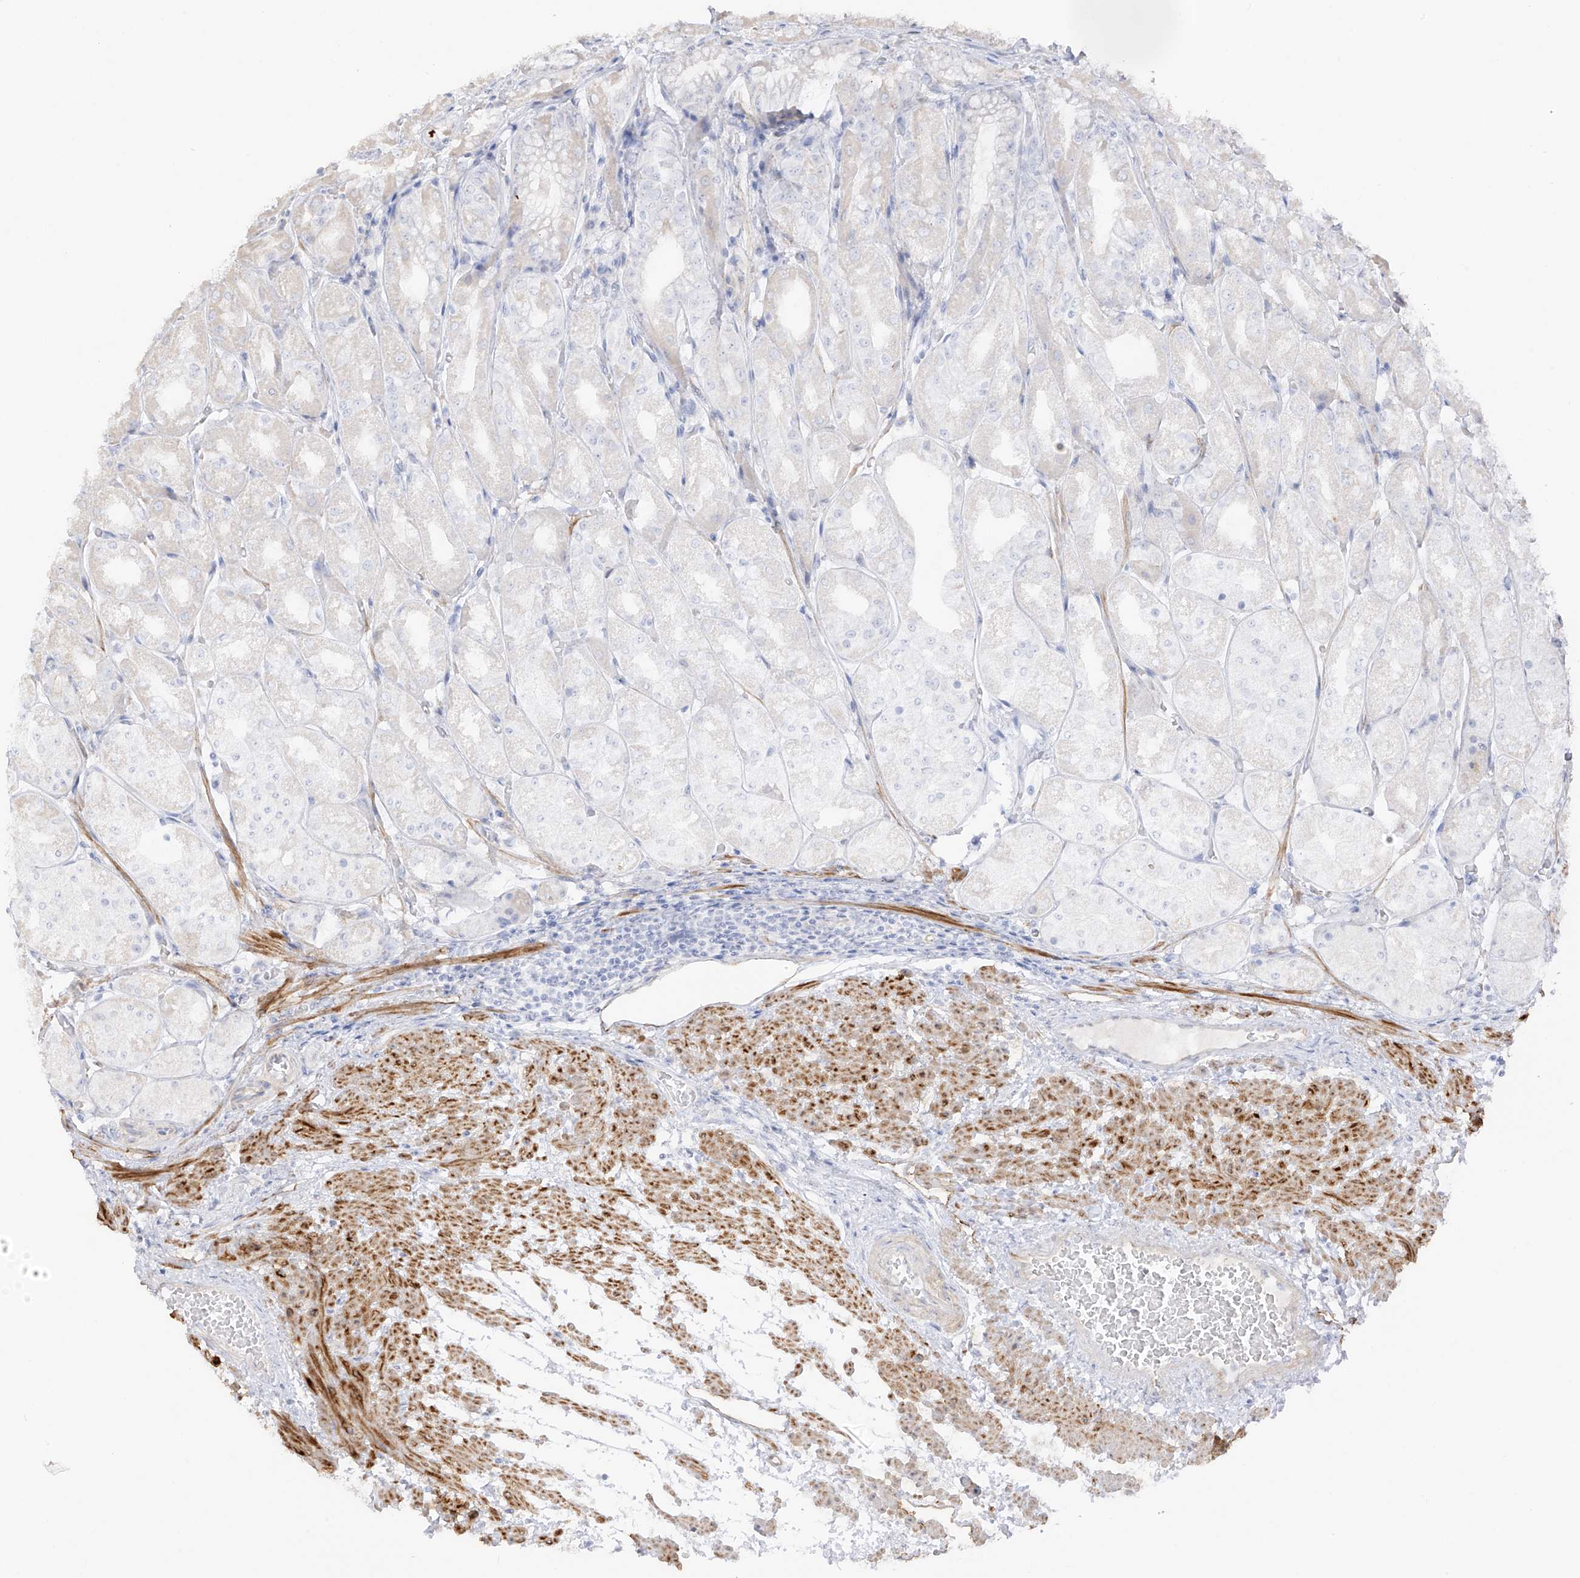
{"staining": {"intensity": "negative", "quantity": "none", "location": "none"}, "tissue": "stomach", "cell_type": "Glandular cells", "image_type": "normal", "snomed": [{"axis": "morphology", "description": "Normal tissue, NOS"}, {"axis": "topography", "description": "Stomach, upper"}], "caption": "Immunohistochemistry (IHC) histopathology image of unremarkable stomach stained for a protein (brown), which displays no staining in glandular cells. Brightfield microscopy of immunohistochemistry stained with DAB (brown) and hematoxylin (blue), captured at high magnification.", "gene": "C11orf87", "patient": {"sex": "male", "age": 72}}